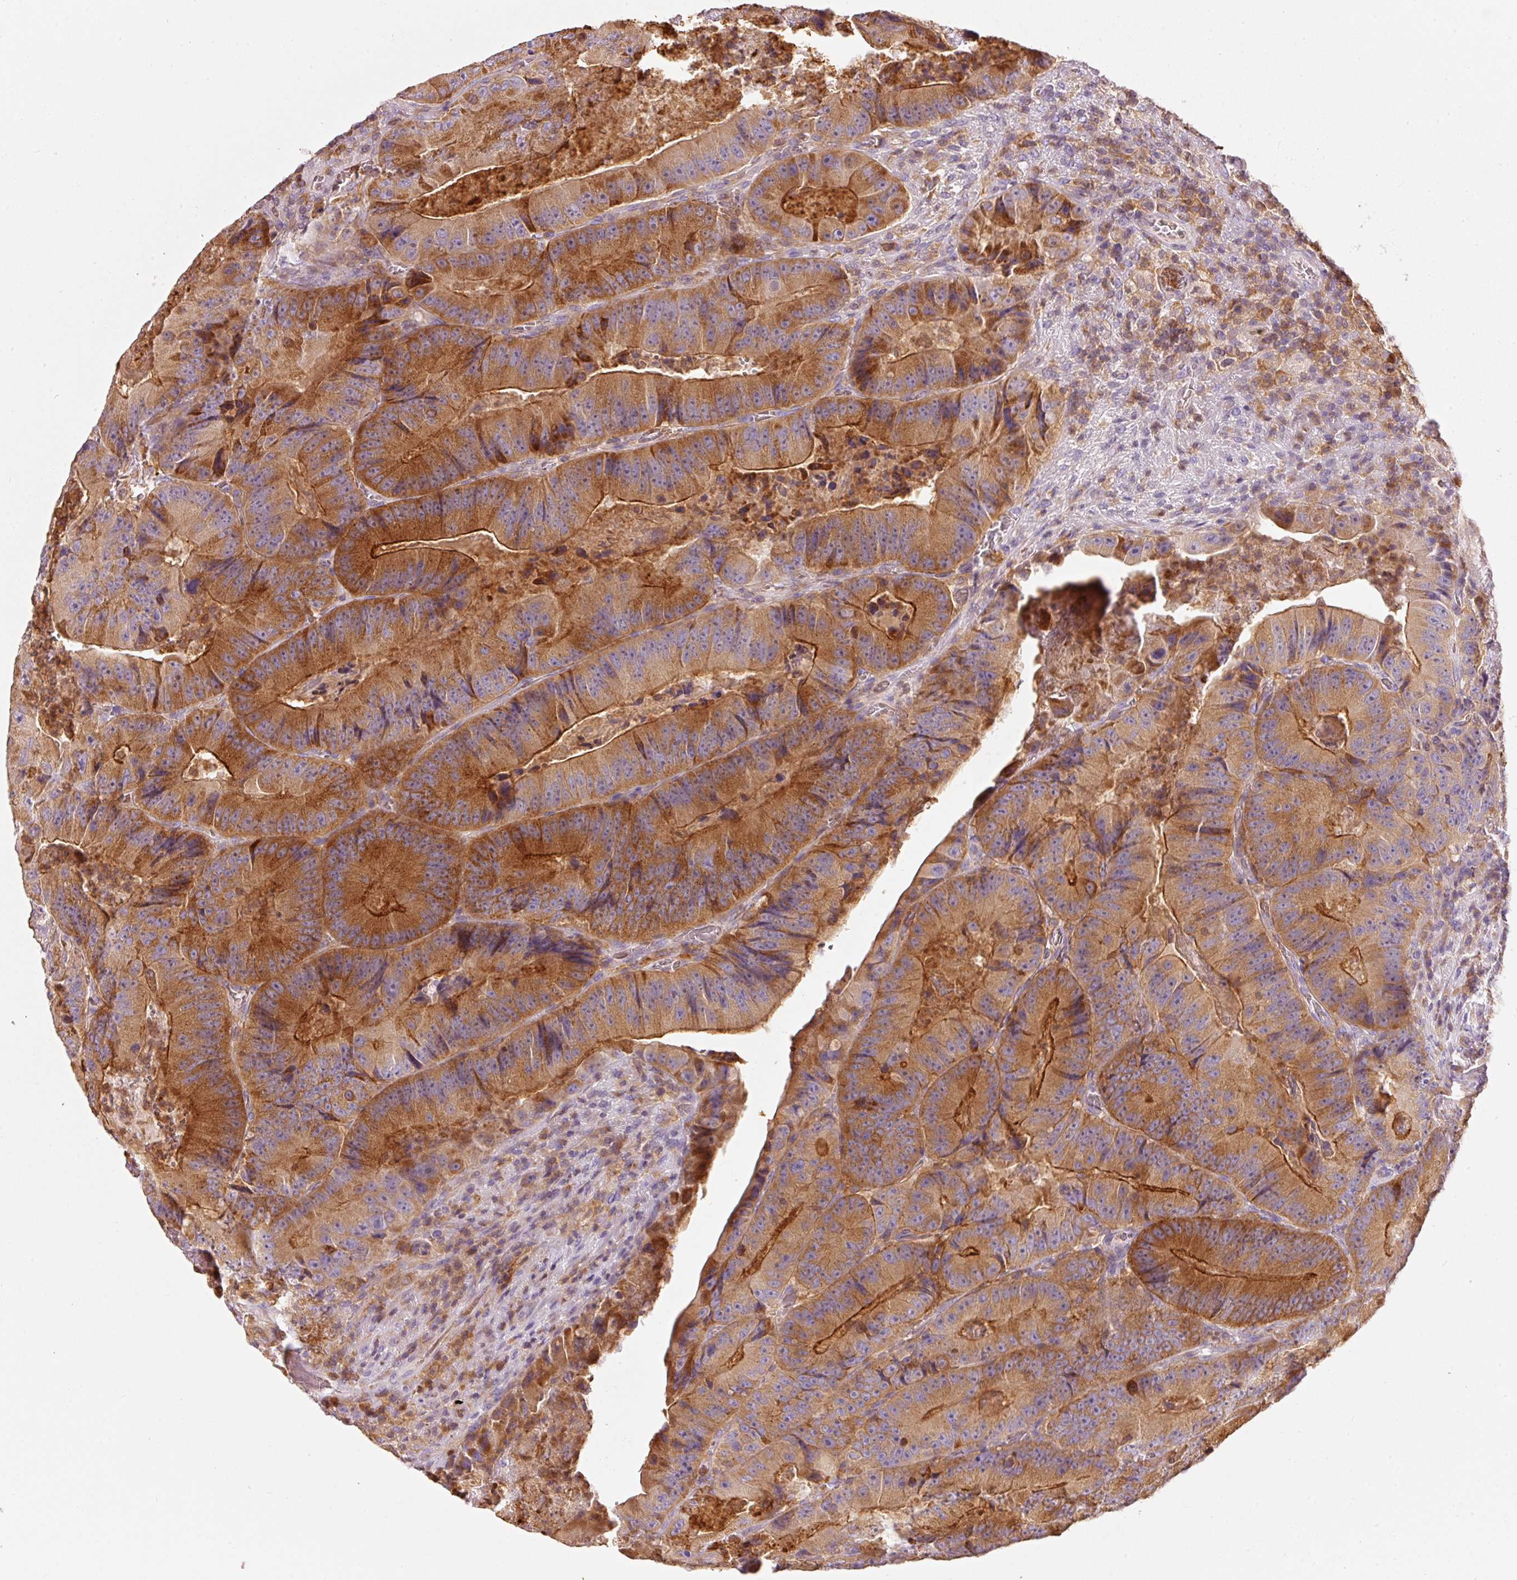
{"staining": {"intensity": "strong", "quantity": ">75%", "location": "cytoplasmic/membranous"}, "tissue": "colorectal cancer", "cell_type": "Tumor cells", "image_type": "cancer", "snomed": [{"axis": "morphology", "description": "Adenocarcinoma, NOS"}, {"axis": "topography", "description": "Colon"}], "caption": "Colorectal cancer (adenocarcinoma) stained for a protein shows strong cytoplasmic/membranous positivity in tumor cells.", "gene": "IQGAP2", "patient": {"sex": "female", "age": 86}}